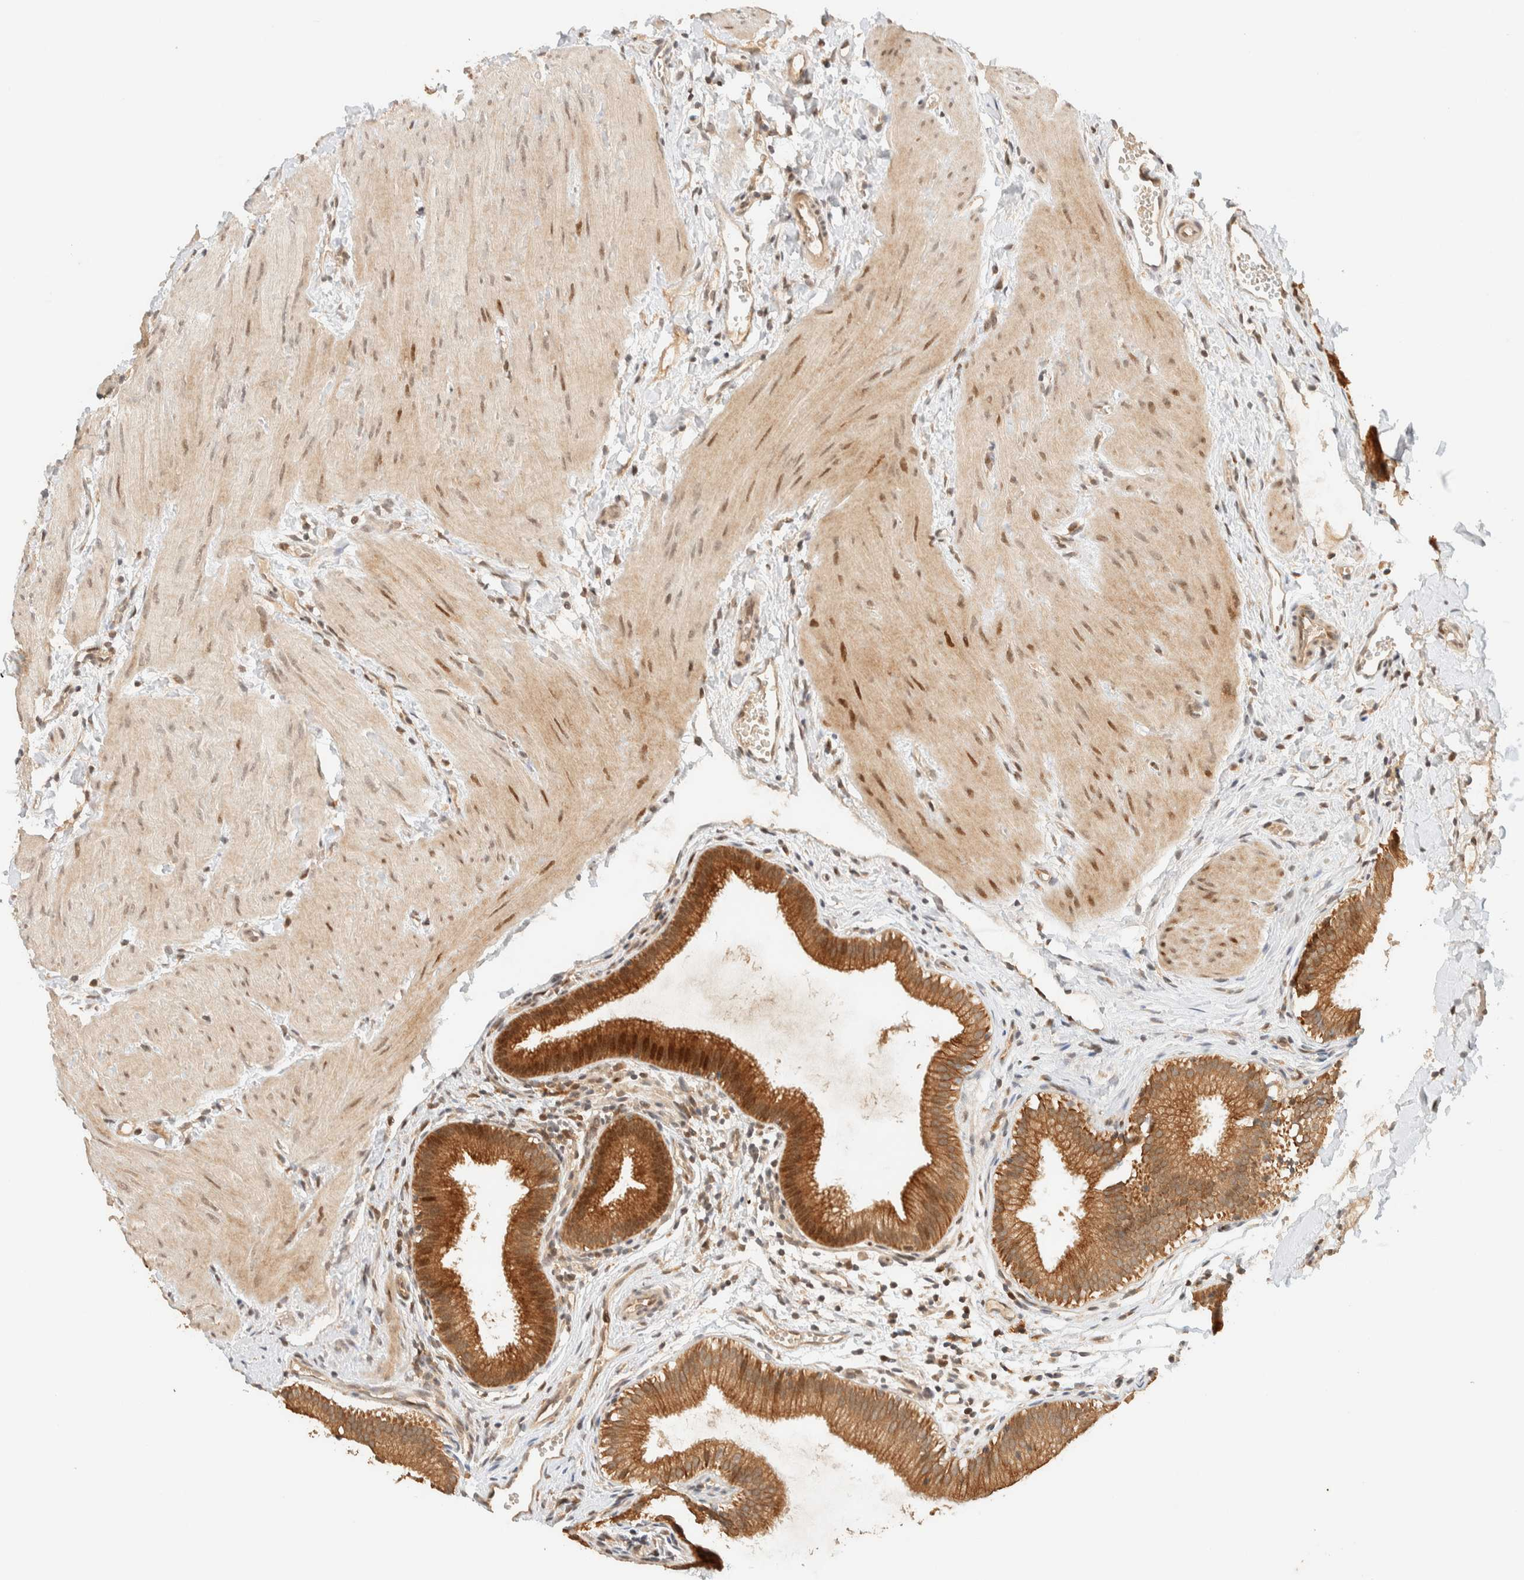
{"staining": {"intensity": "strong", "quantity": ">75%", "location": "cytoplasmic/membranous,nuclear"}, "tissue": "gallbladder", "cell_type": "Glandular cells", "image_type": "normal", "snomed": [{"axis": "morphology", "description": "Normal tissue, NOS"}, {"axis": "topography", "description": "Gallbladder"}], "caption": "High-magnification brightfield microscopy of benign gallbladder stained with DAB (brown) and counterstained with hematoxylin (blue). glandular cells exhibit strong cytoplasmic/membranous,nuclear expression is appreciated in approximately>75% of cells.", "gene": "ZBTB34", "patient": {"sex": "female", "age": 26}}